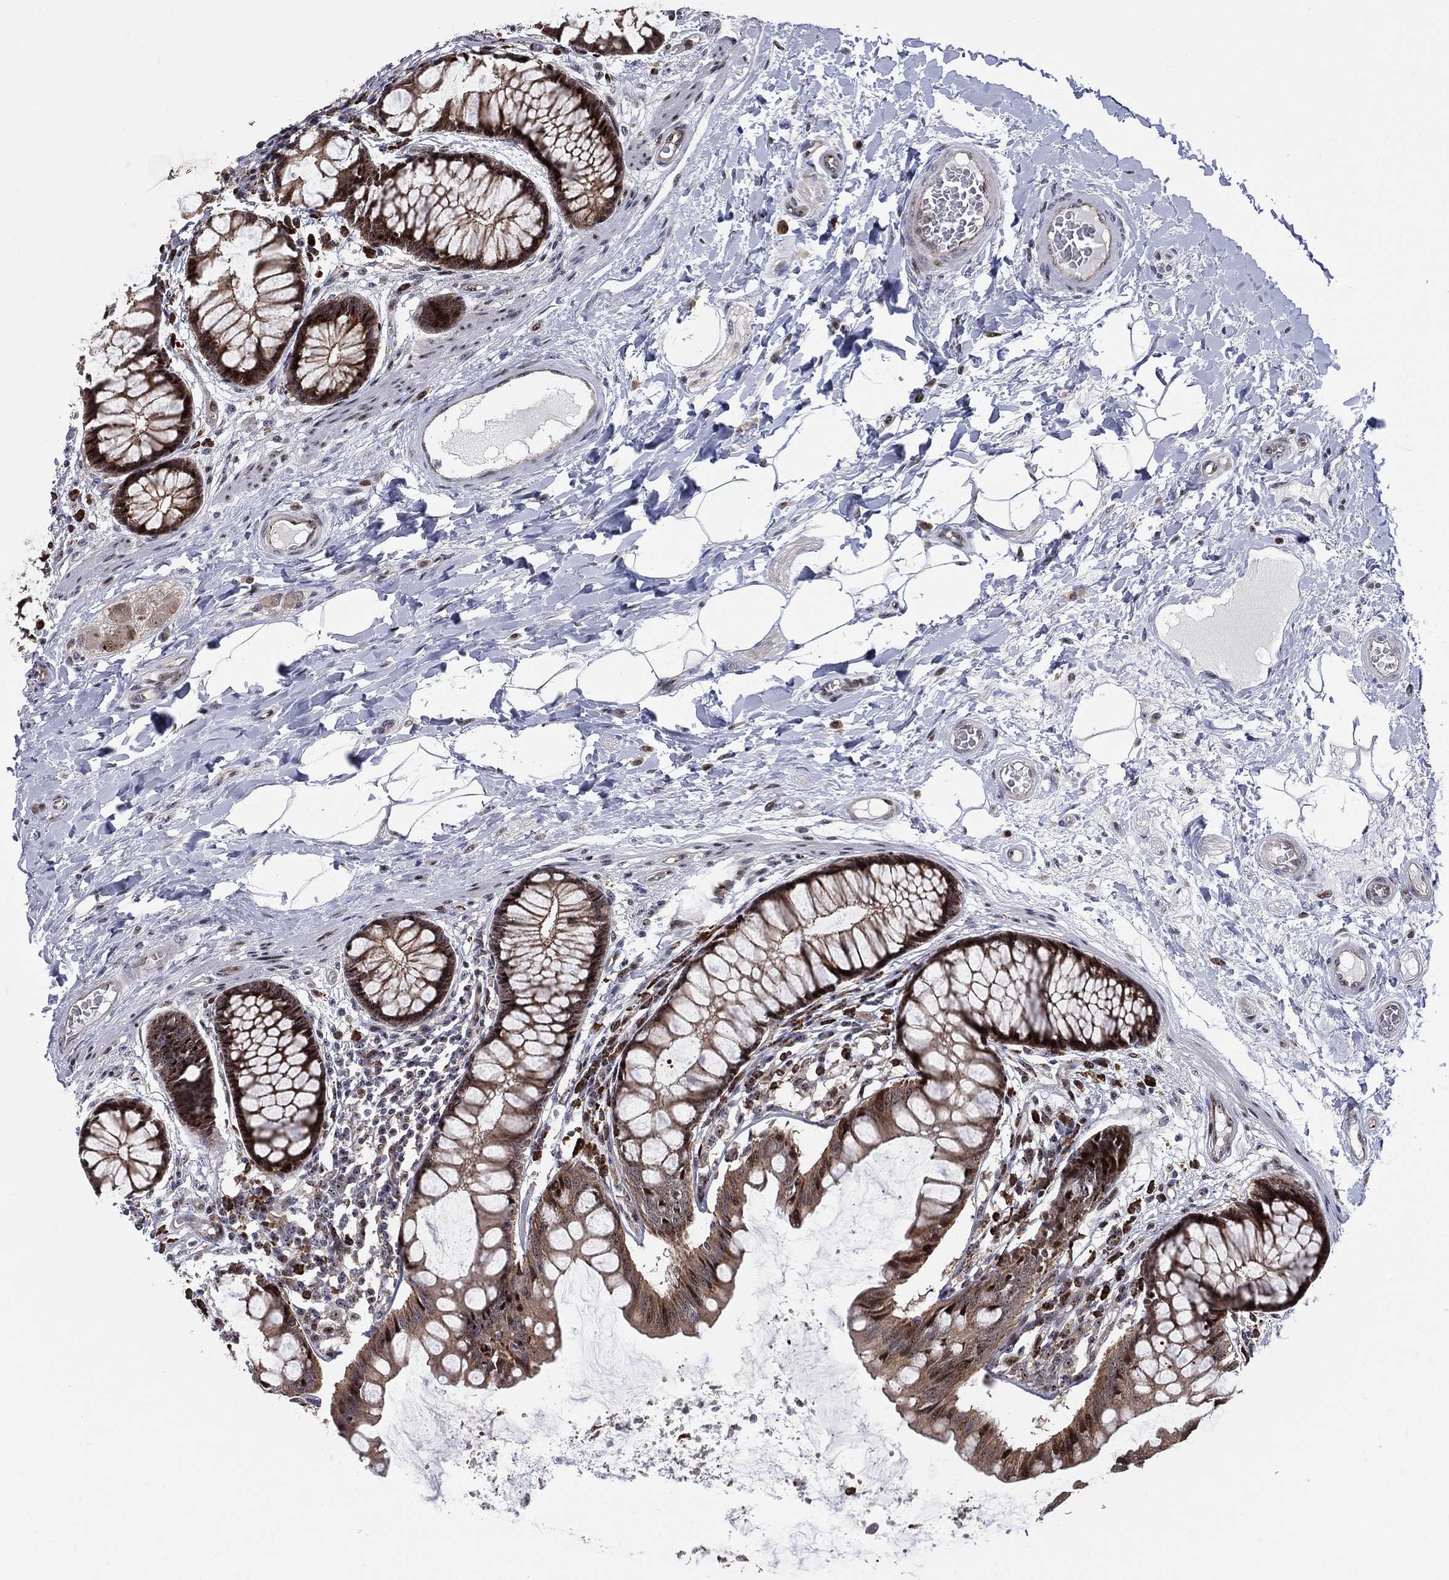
{"staining": {"intensity": "negative", "quantity": "none", "location": "none"}, "tissue": "colon", "cell_type": "Endothelial cells", "image_type": "normal", "snomed": [{"axis": "morphology", "description": "Normal tissue, NOS"}, {"axis": "topography", "description": "Colon"}], "caption": "Normal colon was stained to show a protein in brown. There is no significant expression in endothelial cells. Brightfield microscopy of immunohistochemistry stained with DAB (brown) and hematoxylin (blue), captured at high magnification.", "gene": "VHL", "patient": {"sex": "female", "age": 65}}